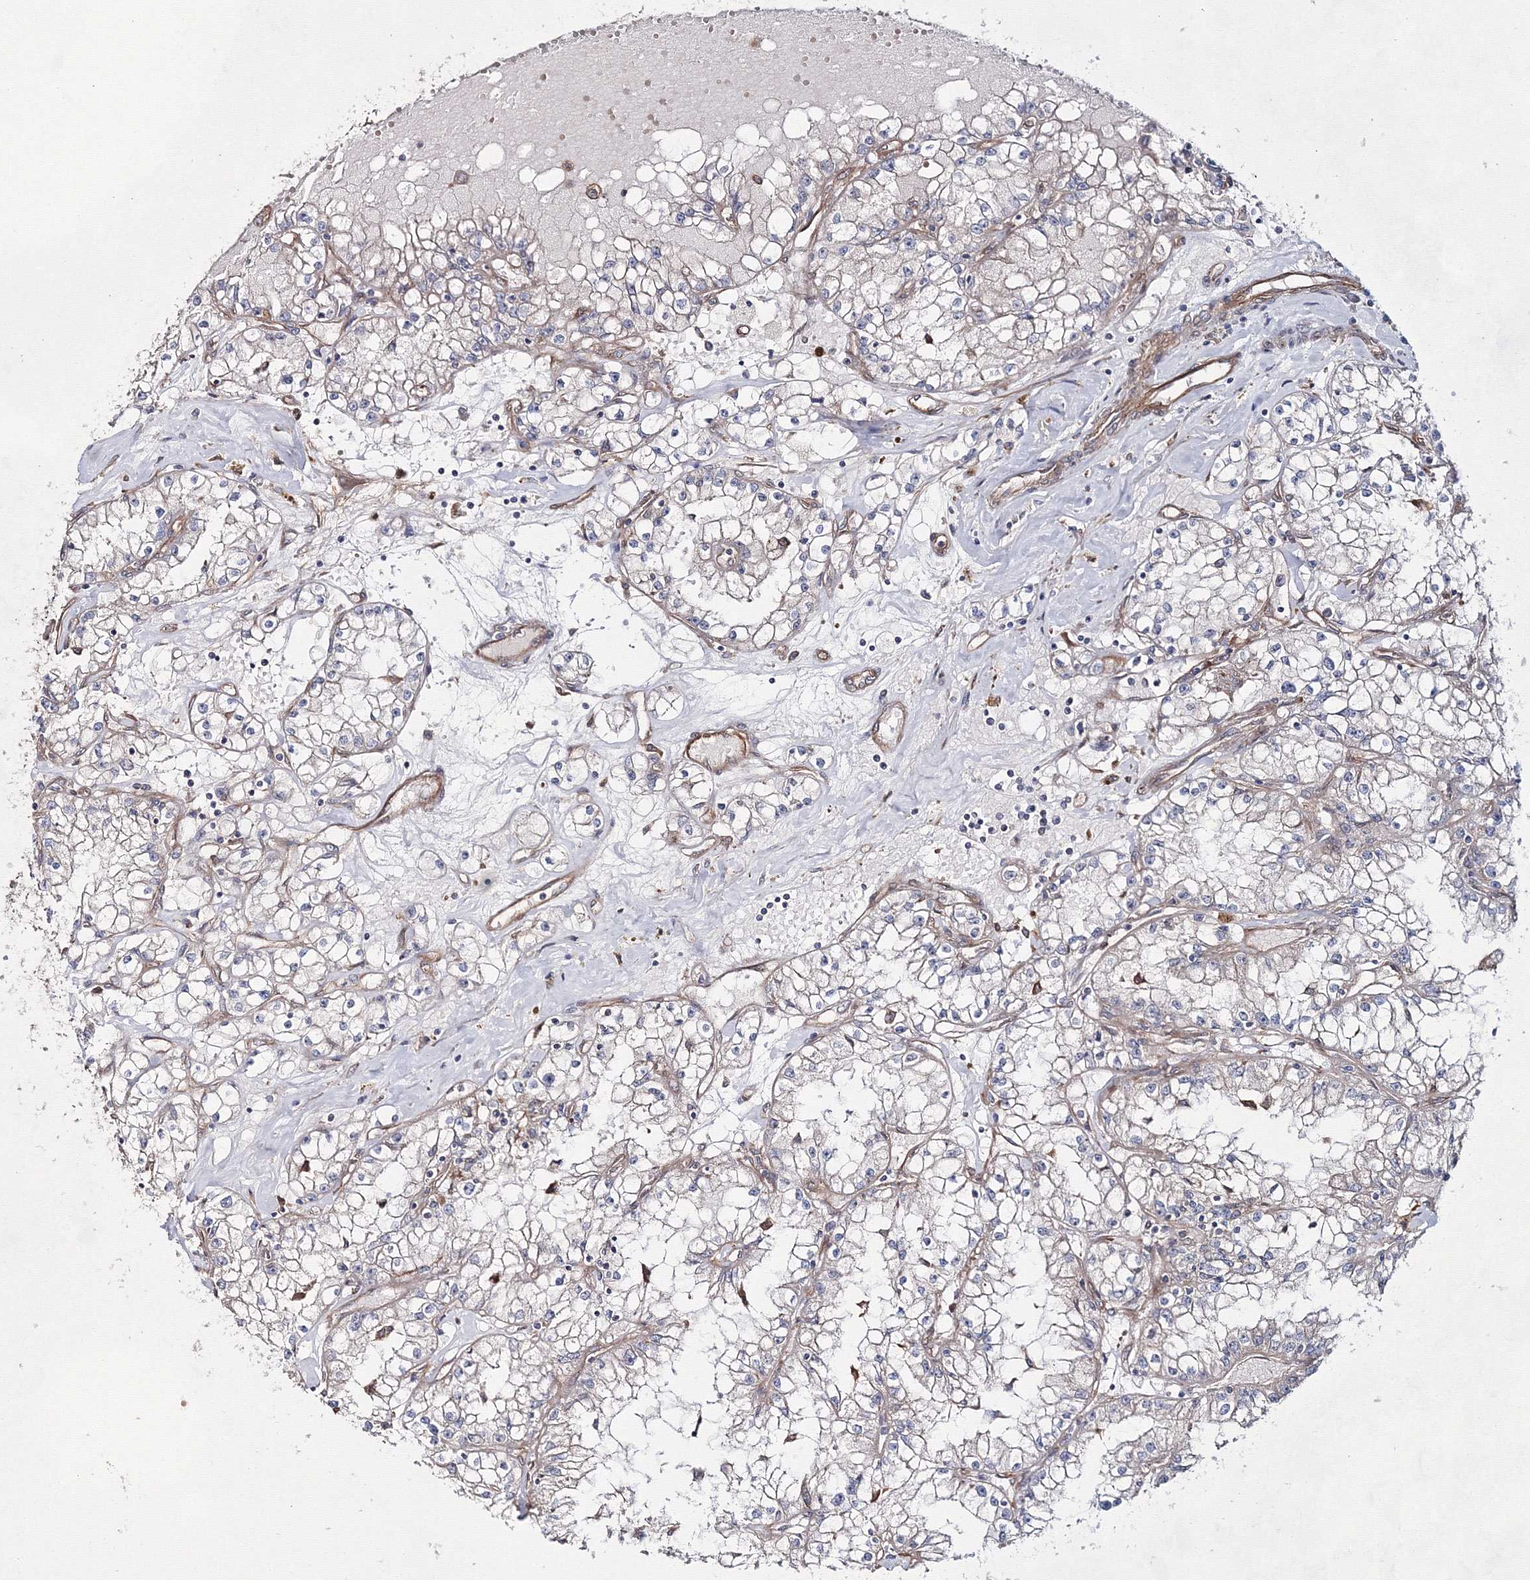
{"staining": {"intensity": "negative", "quantity": "none", "location": "none"}, "tissue": "renal cancer", "cell_type": "Tumor cells", "image_type": "cancer", "snomed": [{"axis": "morphology", "description": "Adenocarcinoma, NOS"}, {"axis": "topography", "description": "Kidney"}], "caption": "Adenocarcinoma (renal) was stained to show a protein in brown. There is no significant expression in tumor cells.", "gene": "EXOC6", "patient": {"sex": "male", "age": 56}}